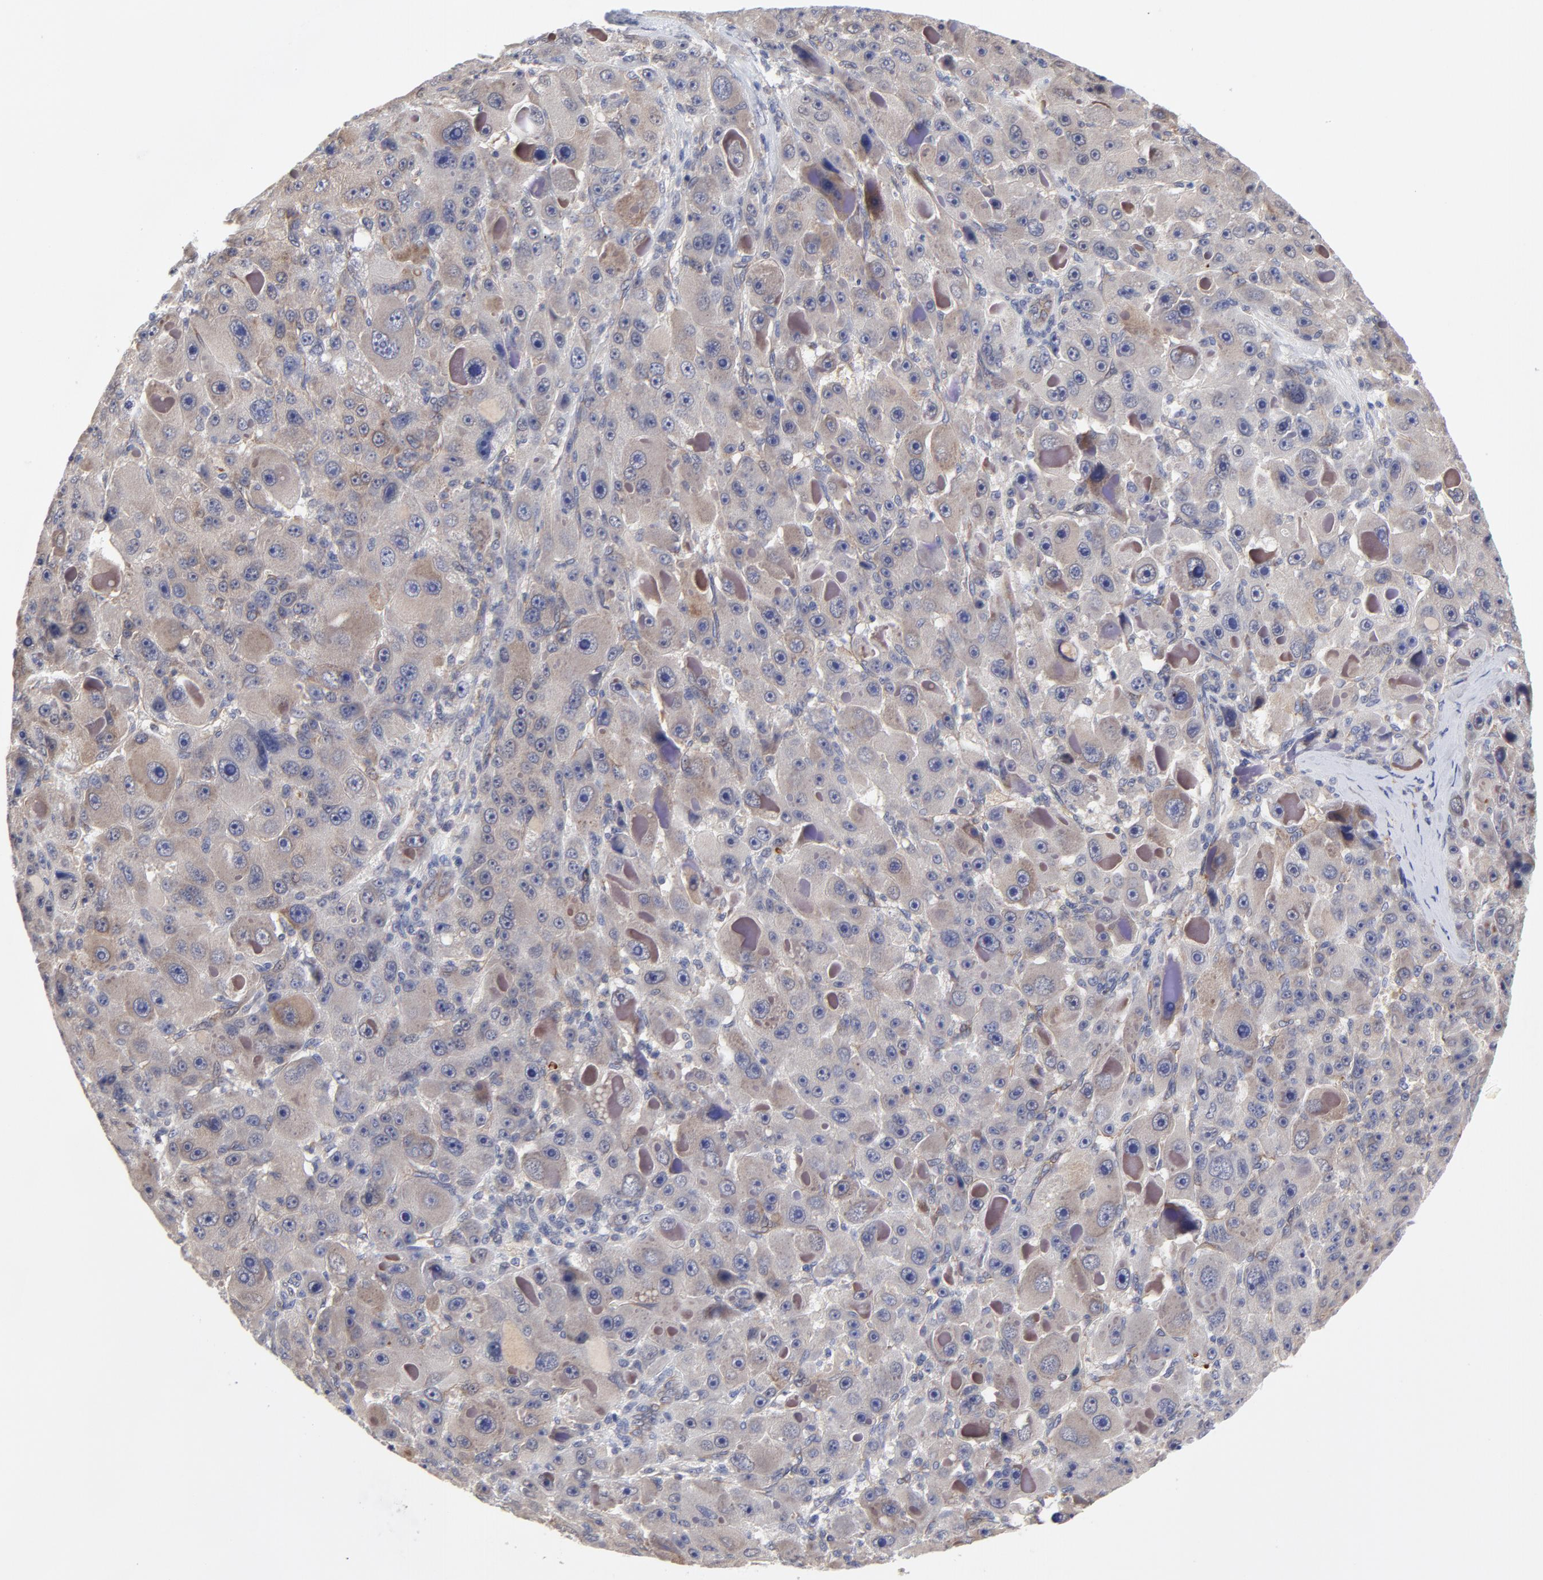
{"staining": {"intensity": "moderate", "quantity": ">75%", "location": "cytoplasmic/membranous"}, "tissue": "liver cancer", "cell_type": "Tumor cells", "image_type": "cancer", "snomed": [{"axis": "morphology", "description": "Carcinoma, Hepatocellular, NOS"}, {"axis": "topography", "description": "Liver"}], "caption": "IHC photomicrograph of liver hepatocellular carcinoma stained for a protein (brown), which displays medium levels of moderate cytoplasmic/membranous expression in approximately >75% of tumor cells.", "gene": "ZNF157", "patient": {"sex": "male", "age": 76}}